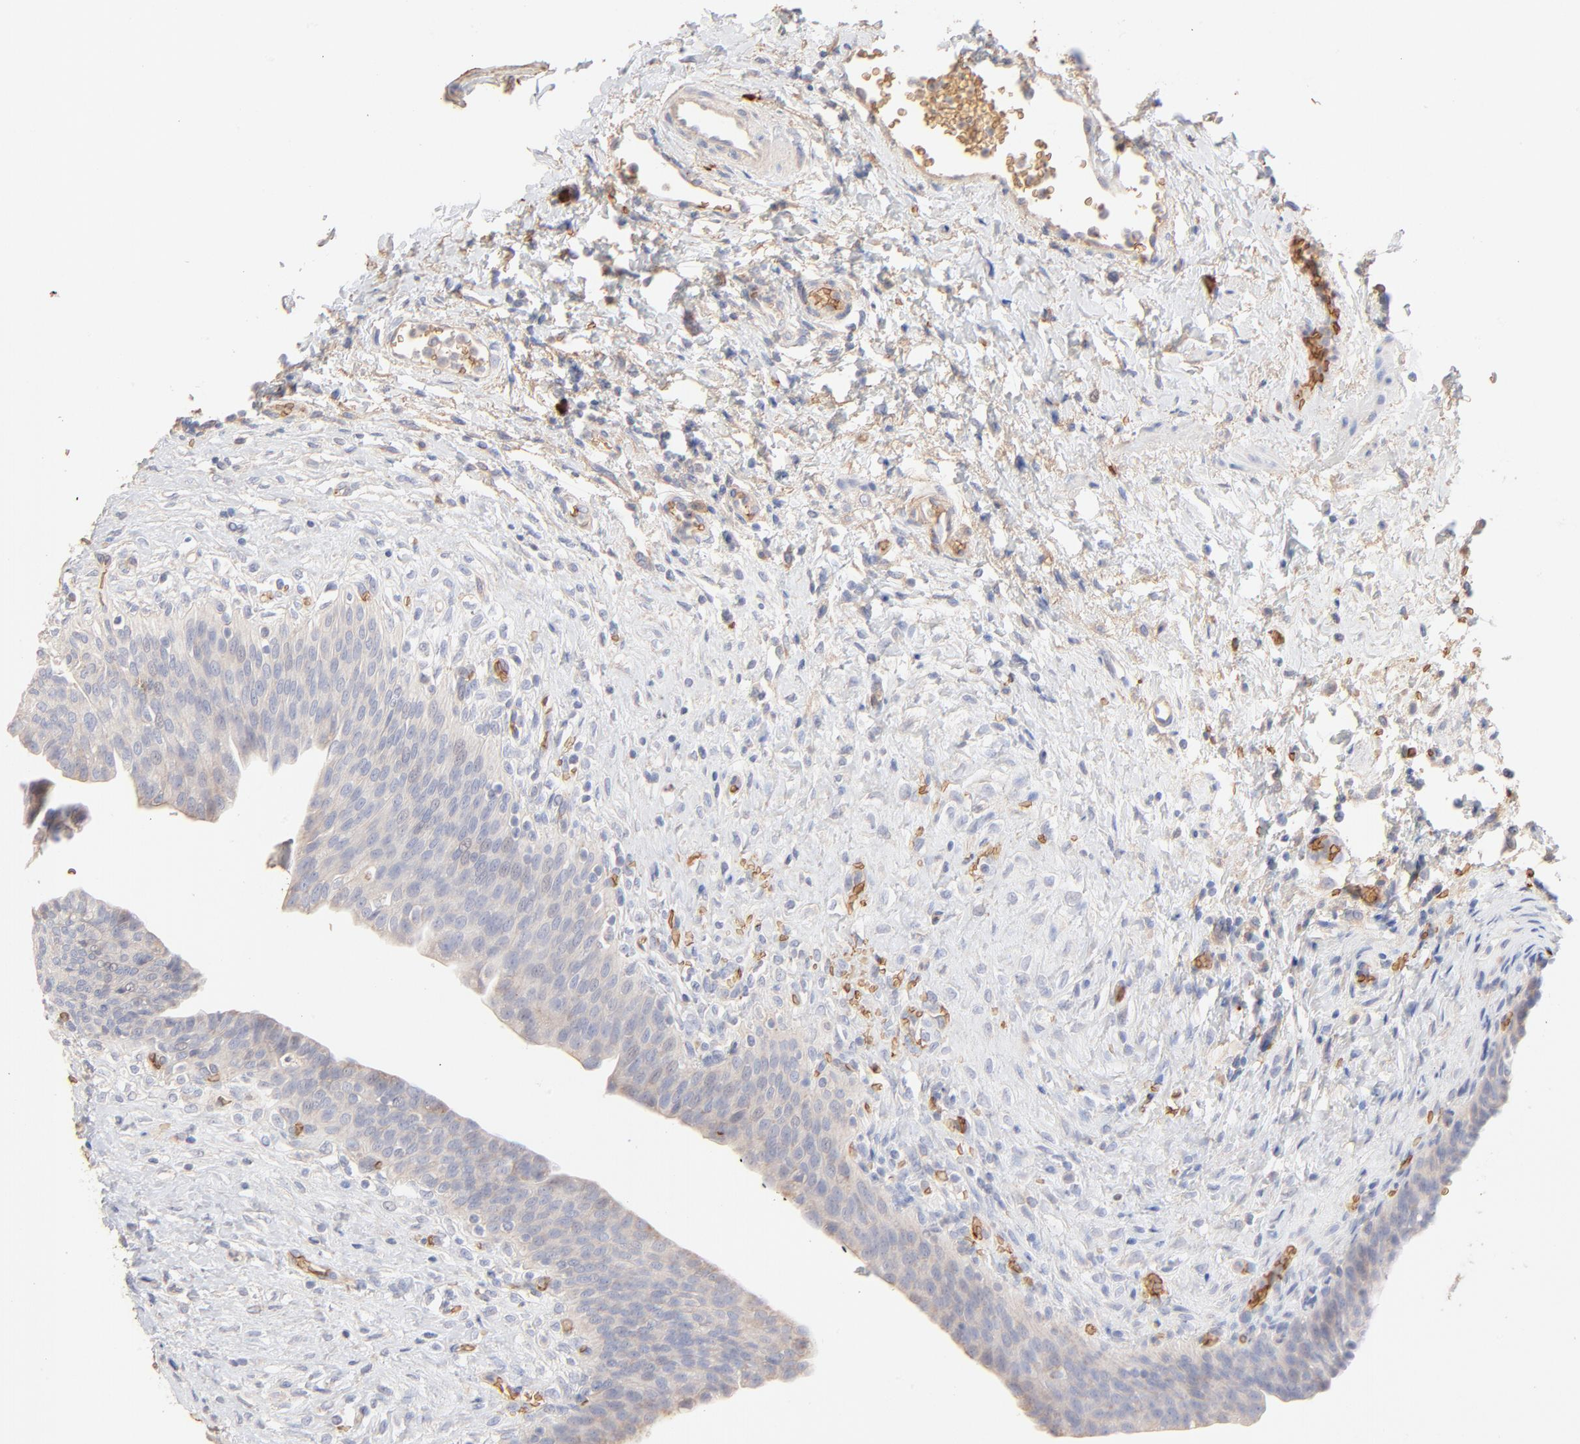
{"staining": {"intensity": "negative", "quantity": "none", "location": "none"}, "tissue": "urinary bladder", "cell_type": "Urothelial cells", "image_type": "normal", "snomed": [{"axis": "morphology", "description": "Normal tissue, NOS"}, {"axis": "morphology", "description": "Dysplasia, NOS"}, {"axis": "topography", "description": "Urinary bladder"}], "caption": "This is an immunohistochemistry histopathology image of normal urinary bladder. There is no positivity in urothelial cells.", "gene": "SPTB", "patient": {"sex": "male", "age": 35}}